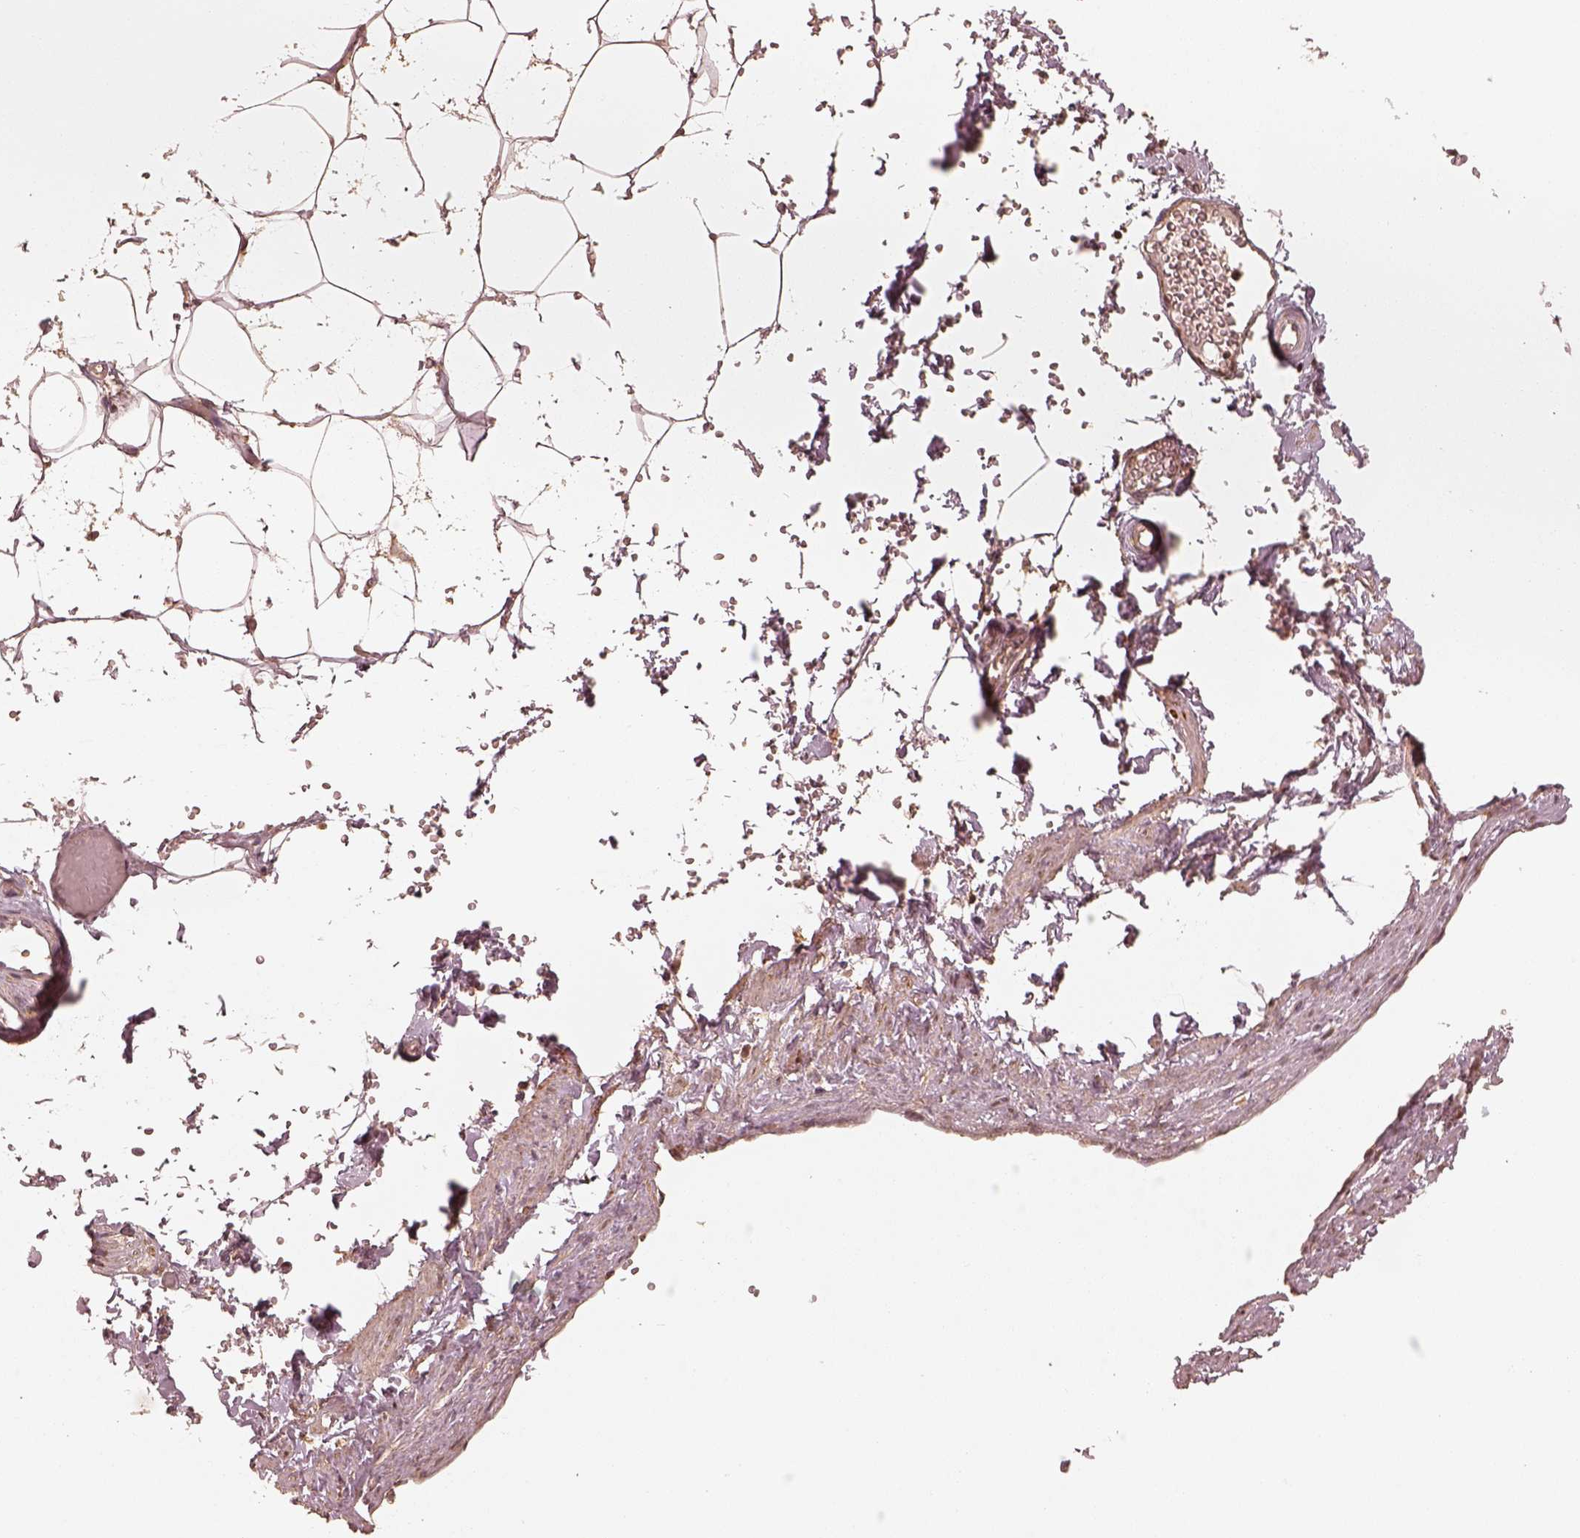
{"staining": {"intensity": "weak", "quantity": ">75%", "location": "cytoplasmic/membranous"}, "tissue": "adipose tissue", "cell_type": "Adipocytes", "image_type": "normal", "snomed": [{"axis": "morphology", "description": "Normal tissue, NOS"}, {"axis": "topography", "description": "Prostate"}, {"axis": "topography", "description": "Peripheral nerve tissue"}], "caption": "Immunohistochemical staining of benign human adipose tissue displays low levels of weak cytoplasmic/membranous expression in about >75% of adipocytes.", "gene": "DNAJC25", "patient": {"sex": "male", "age": 55}}